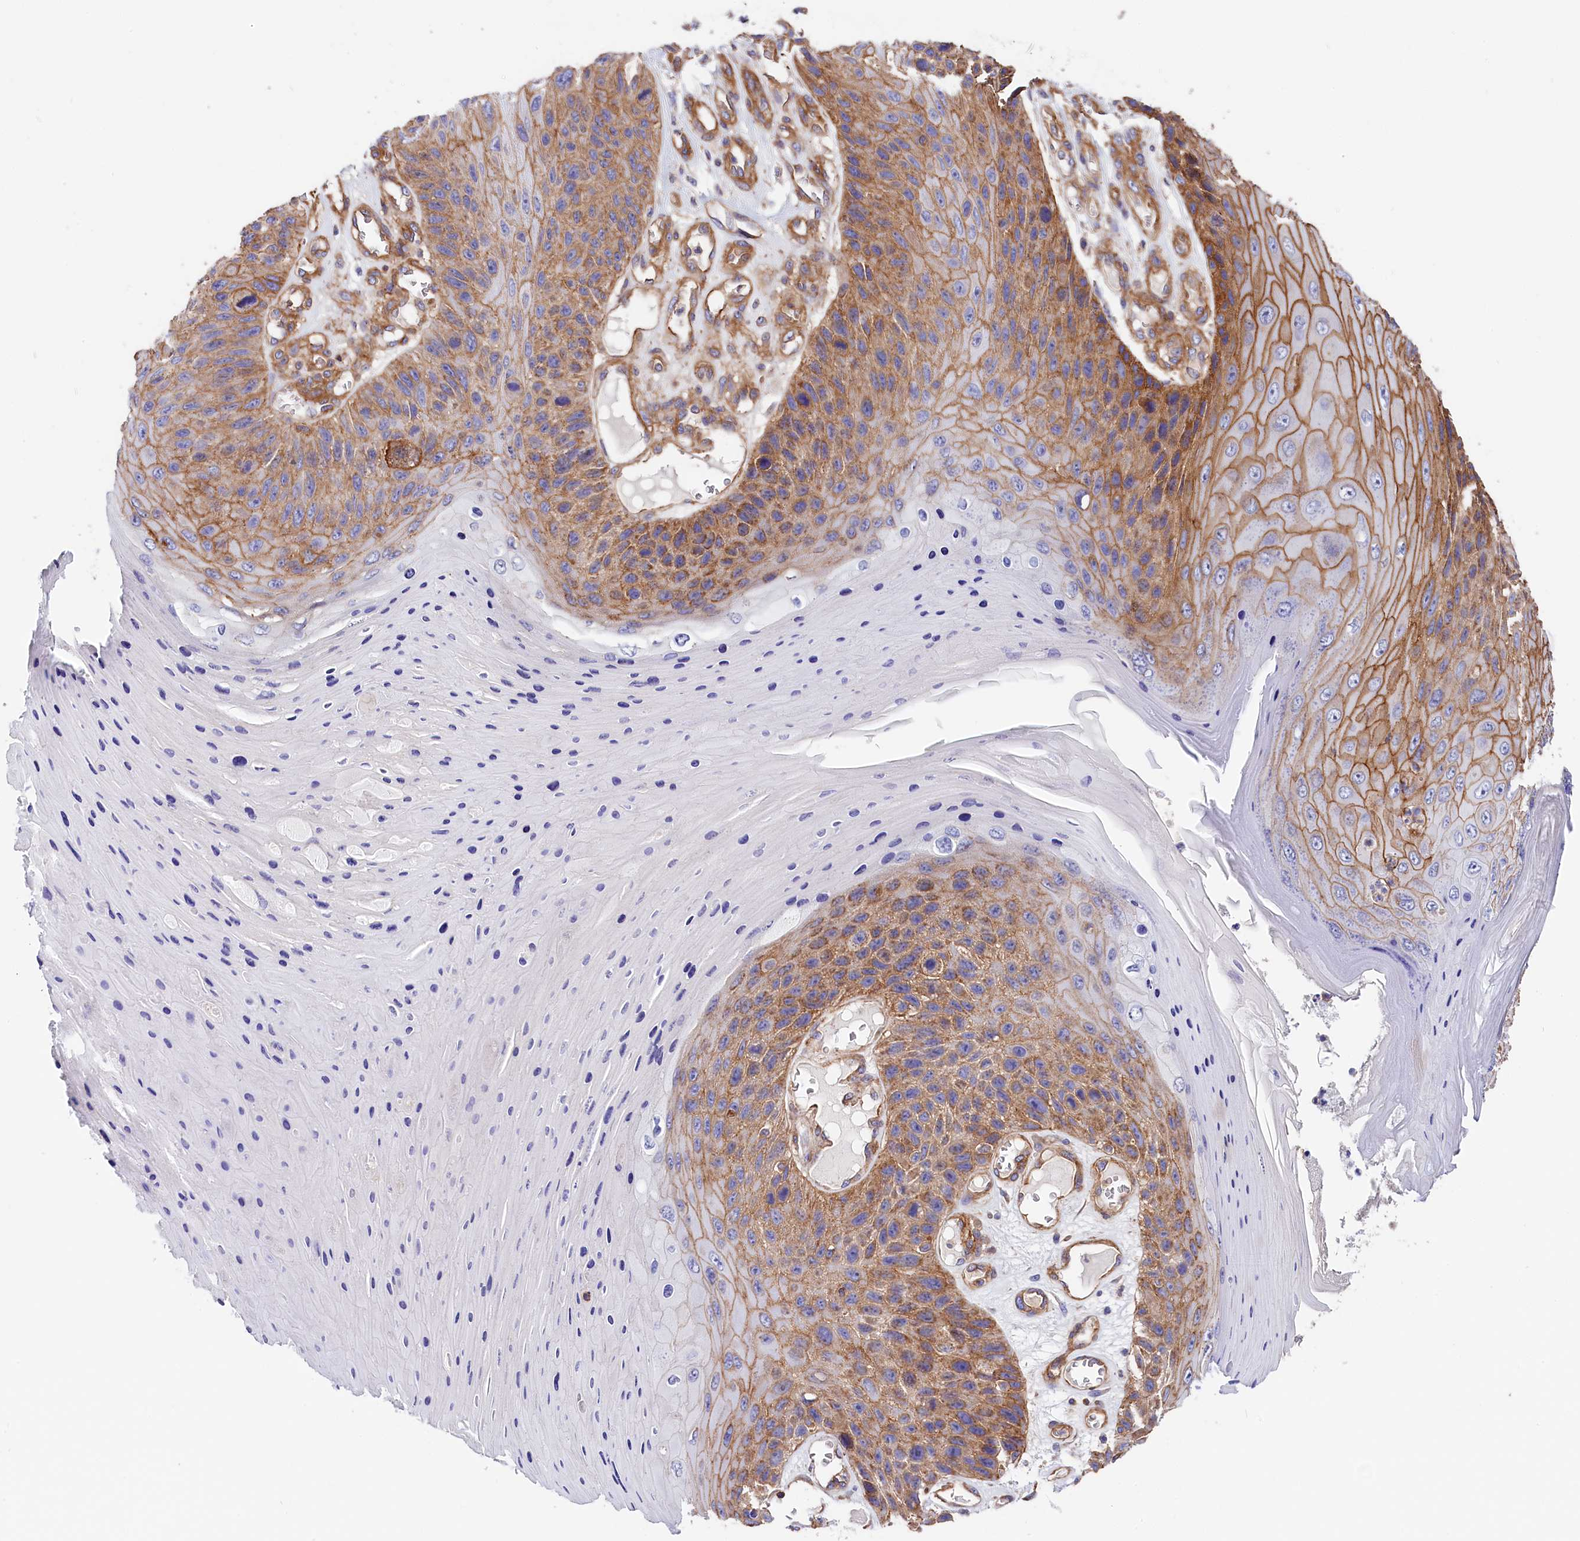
{"staining": {"intensity": "moderate", "quantity": ">75%", "location": "cytoplasmic/membranous"}, "tissue": "skin cancer", "cell_type": "Tumor cells", "image_type": "cancer", "snomed": [{"axis": "morphology", "description": "Squamous cell carcinoma, NOS"}, {"axis": "topography", "description": "Skin"}], "caption": "Squamous cell carcinoma (skin) stained for a protein (brown) demonstrates moderate cytoplasmic/membranous positive positivity in approximately >75% of tumor cells.", "gene": "ATP2B4", "patient": {"sex": "female", "age": 88}}